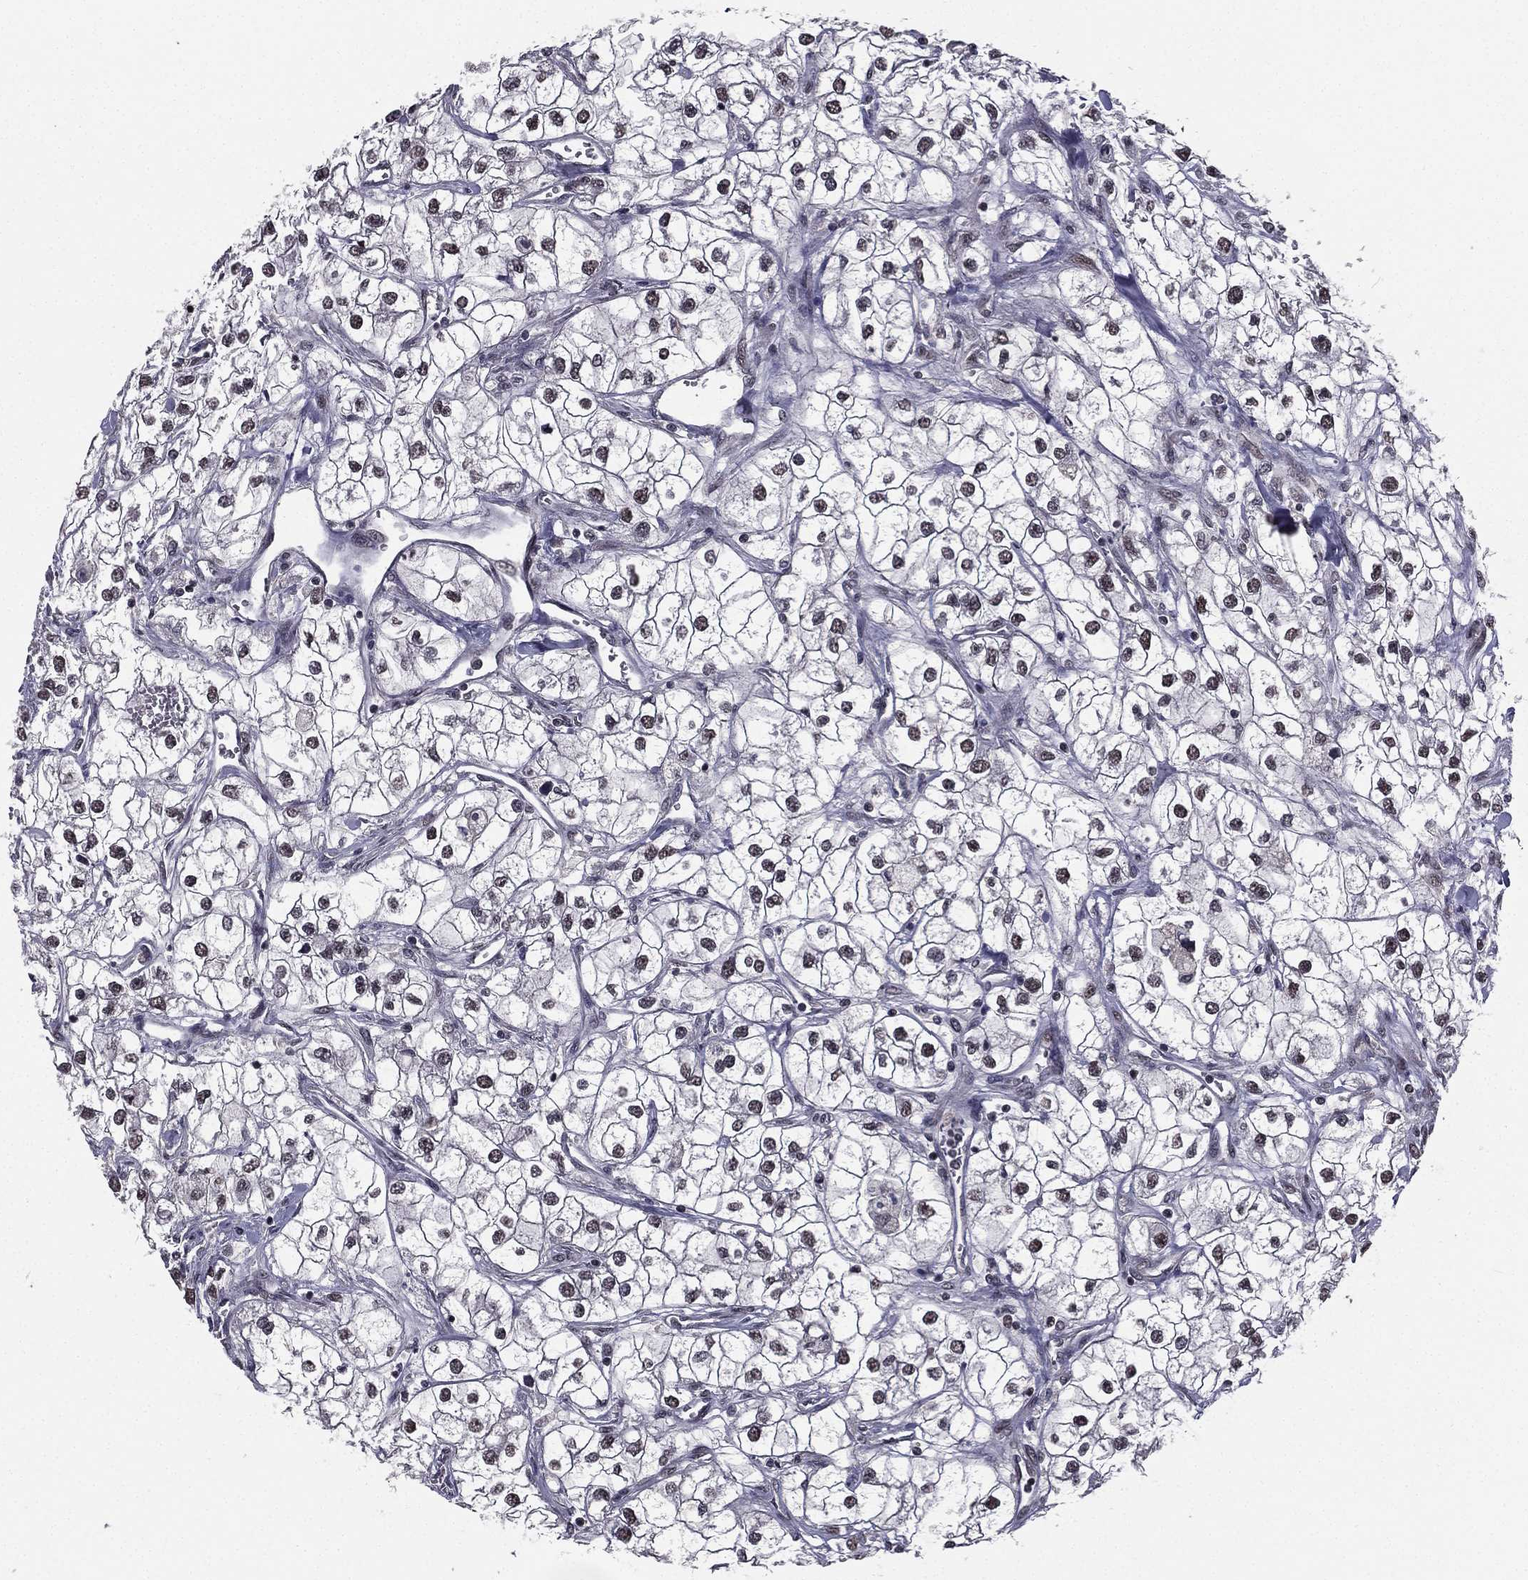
{"staining": {"intensity": "negative", "quantity": "none", "location": "none"}, "tissue": "renal cancer", "cell_type": "Tumor cells", "image_type": "cancer", "snomed": [{"axis": "morphology", "description": "Adenocarcinoma, NOS"}, {"axis": "topography", "description": "Kidney"}], "caption": "A photomicrograph of human renal cancer (adenocarcinoma) is negative for staining in tumor cells.", "gene": "RARB", "patient": {"sex": "male", "age": 59}}